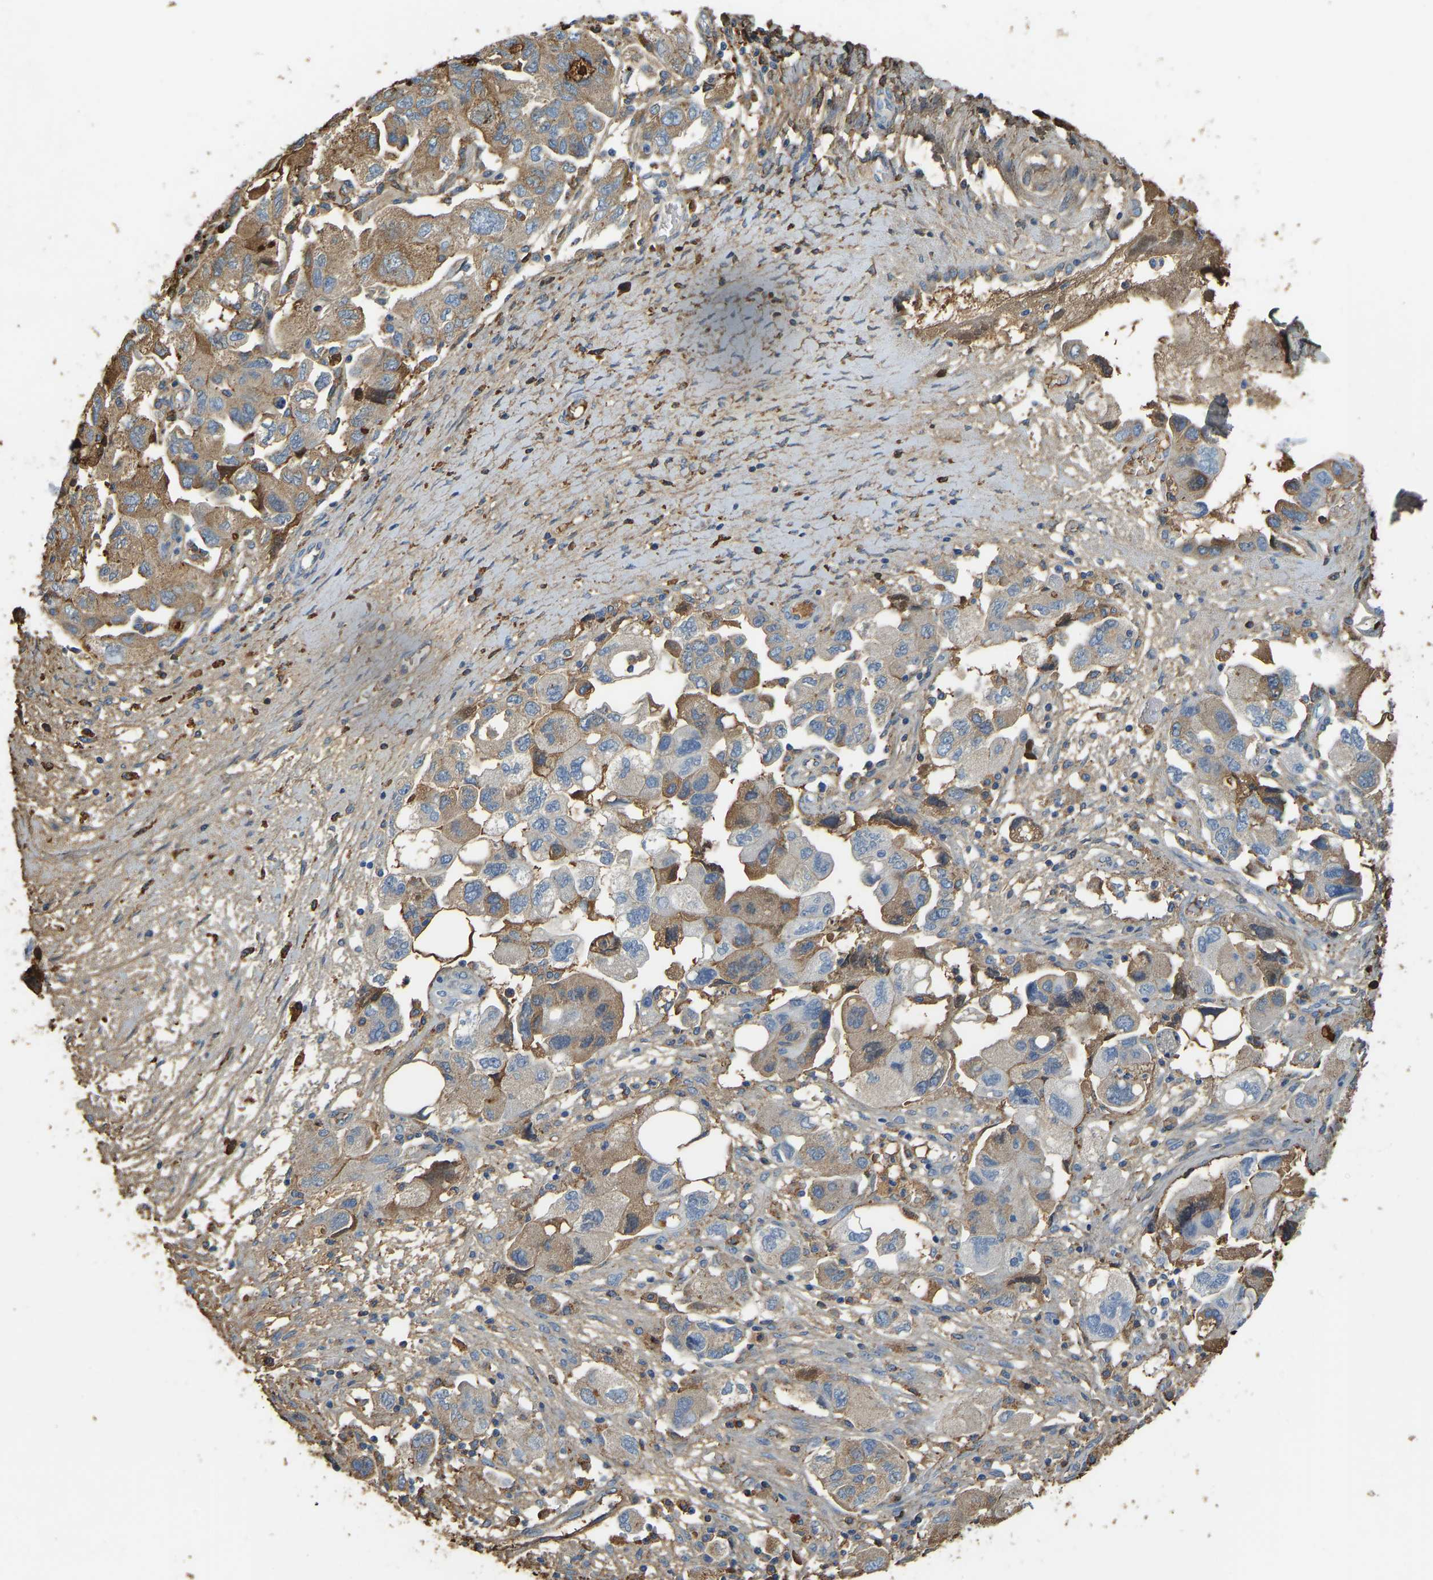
{"staining": {"intensity": "moderate", "quantity": "25%-75%", "location": "cytoplasmic/membranous"}, "tissue": "ovarian cancer", "cell_type": "Tumor cells", "image_type": "cancer", "snomed": [{"axis": "morphology", "description": "Carcinoma, NOS"}, {"axis": "morphology", "description": "Cystadenocarcinoma, serous, NOS"}, {"axis": "topography", "description": "Ovary"}], "caption": "There is medium levels of moderate cytoplasmic/membranous positivity in tumor cells of carcinoma (ovarian), as demonstrated by immunohistochemical staining (brown color).", "gene": "THBS4", "patient": {"sex": "female", "age": 69}}